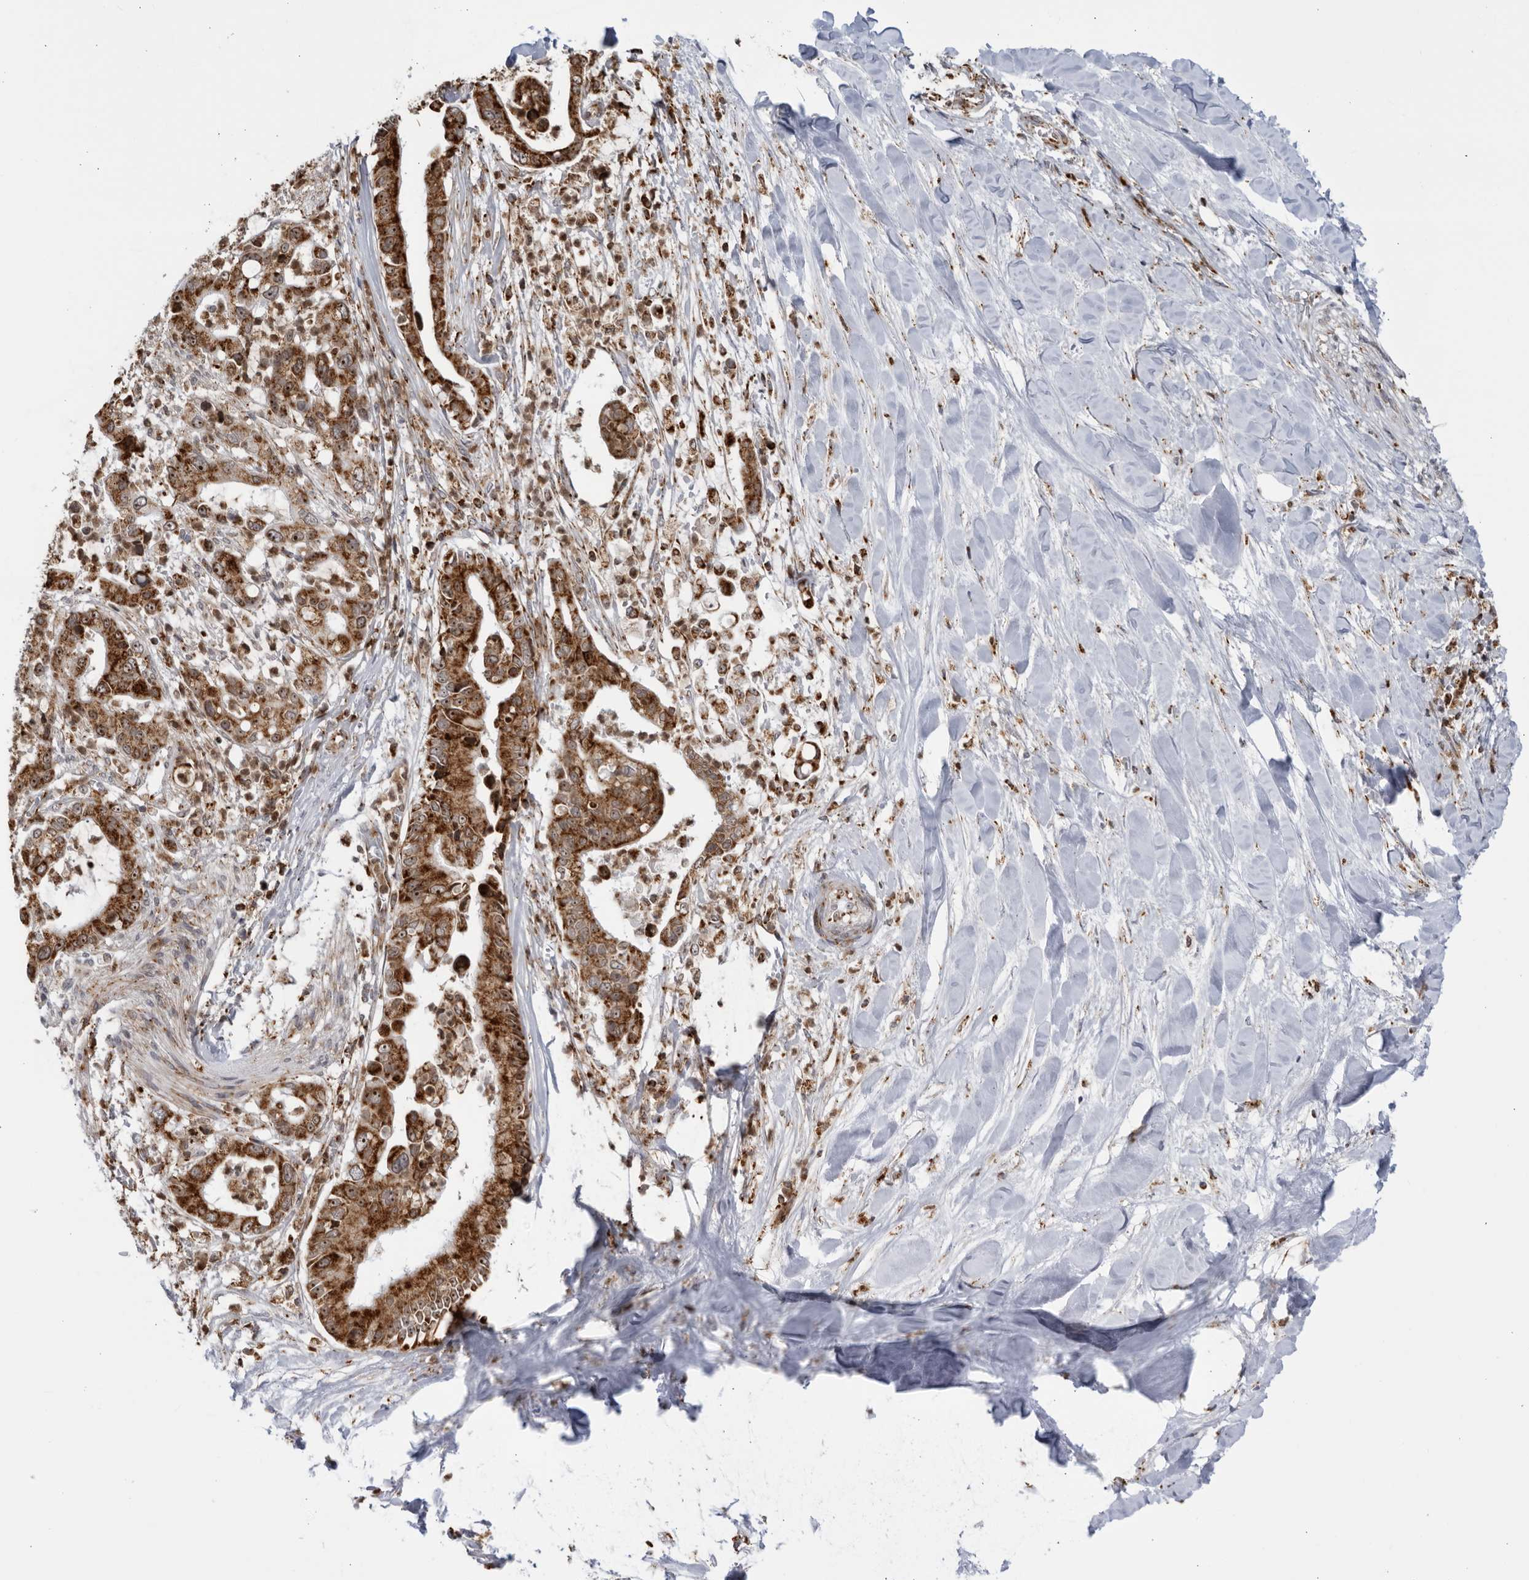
{"staining": {"intensity": "strong", "quantity": ">75%", "location": "cytoplasmic/membranous,nuclear"}, "tissue": "liver cancer", "cell_type": "Tumor cells", "image_type": "cancer", "snomed": [{"axis": "morphology", "description": "Cholangiocarcinoma"}, {"axis": "topography", "description": "Liver"}], "caption": "Protein expression analysis of liver cancer exhibits strong cytoplasmic/membranous and nuclear expression in approximately >75% of tumor cells. (IHC, brightfield microscopy, high magnification).", "gene": "RBM34", "patient": {"sex": "female", "age": 54}}